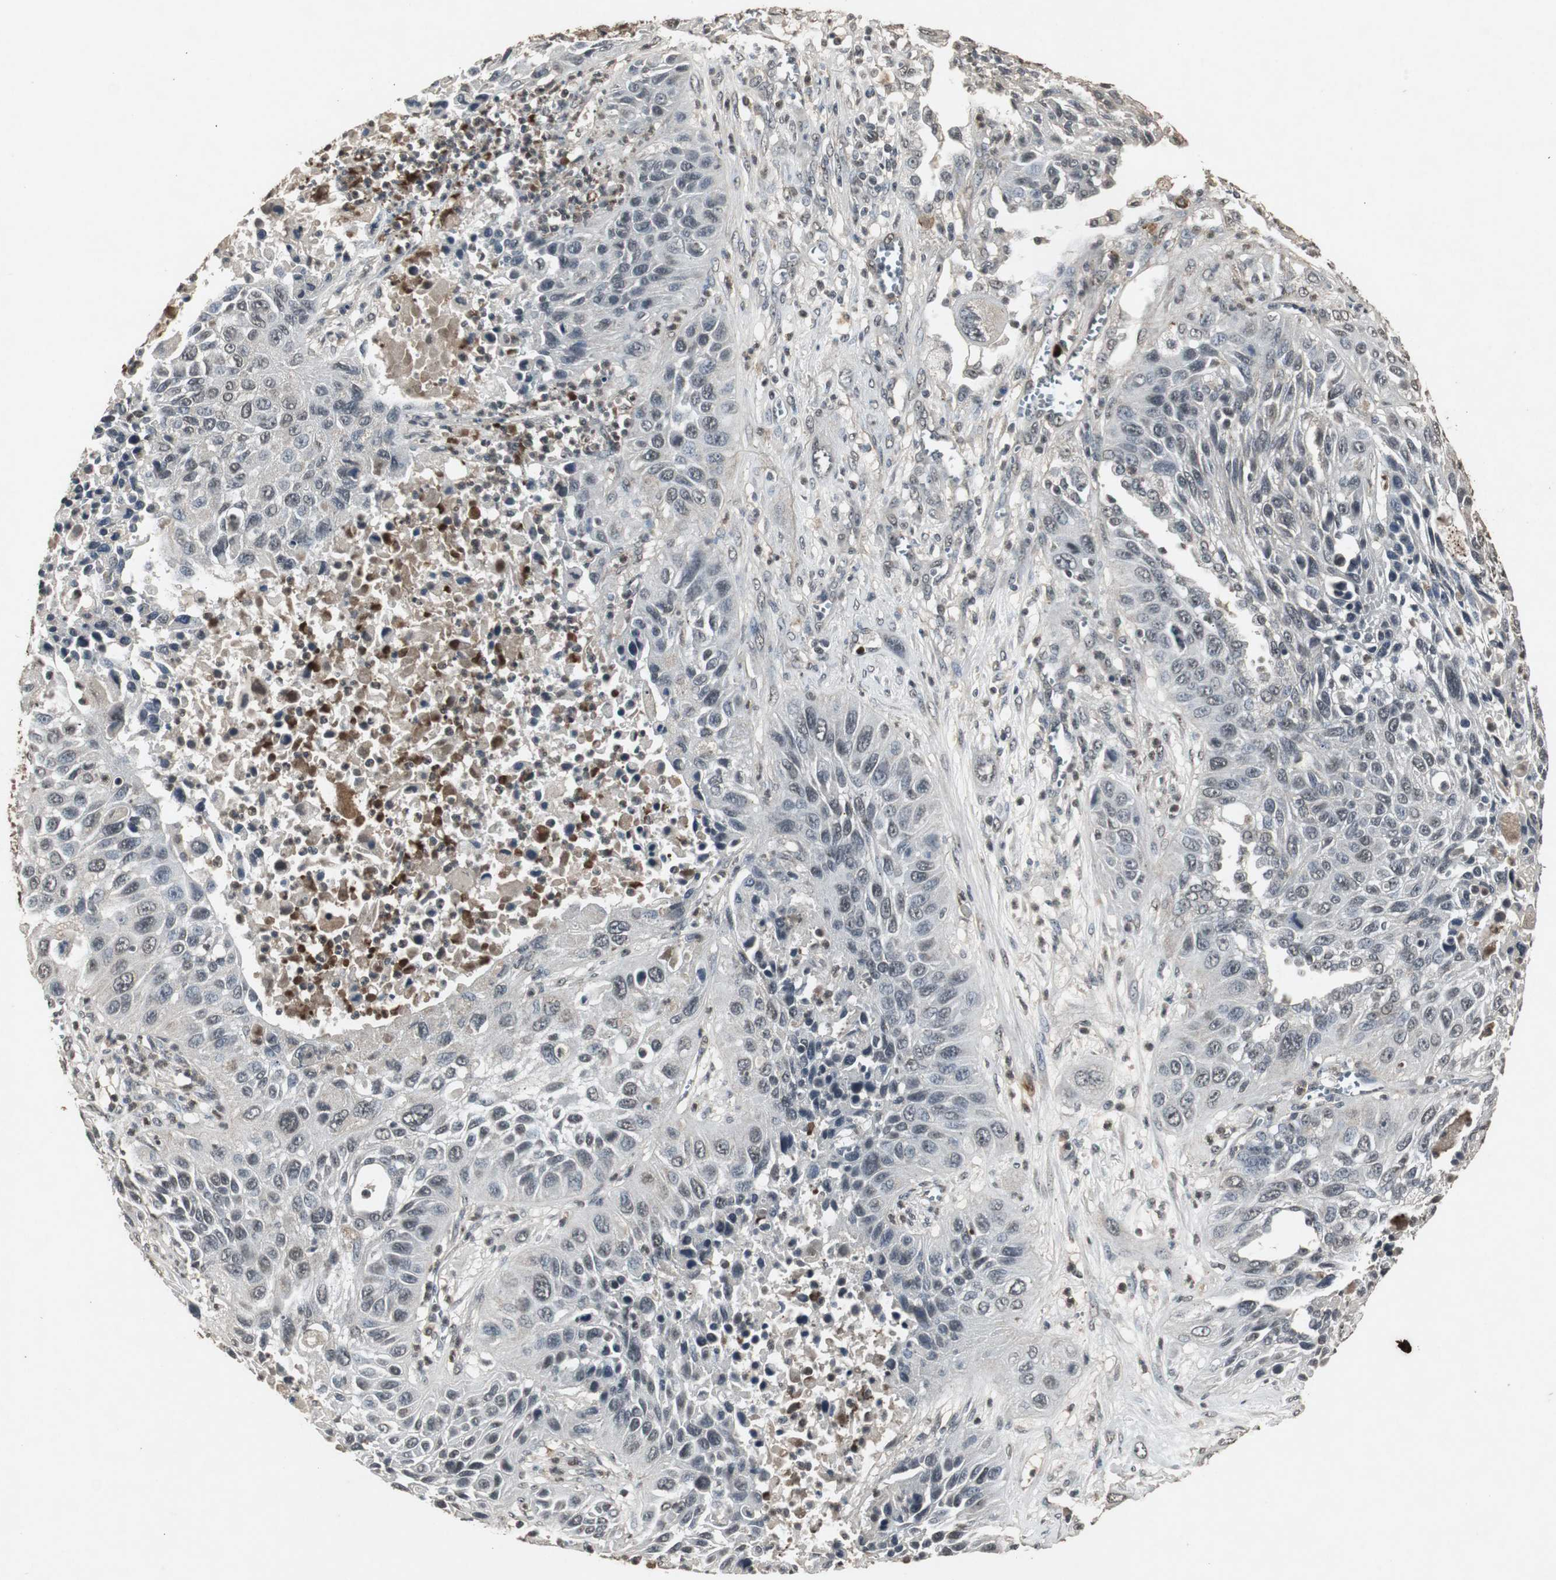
{"staining": {"intensity": "weak", "quantity": "25%-75%", "location": "cytoplasmic/membranous,nuclear"}, "tissue": "lung cancer", "cell_type": "Tumor cells", "image_type": "cancer", "snomed": [{"axis": "morphology", "description": "Squamous cell carcinoma, NOS"}, {"axis": "topography", "description": "Lung"}], "caption": "Immunohistochemical staining of human lung cancer (squamous cell carcinoma) reveals weak cytoplasmic/membranous and nuclear protein positivity in approximately 25%-75% of tumor cells.", "gene": "EMX1", "patient": {"sex": "female", "age": 76}}